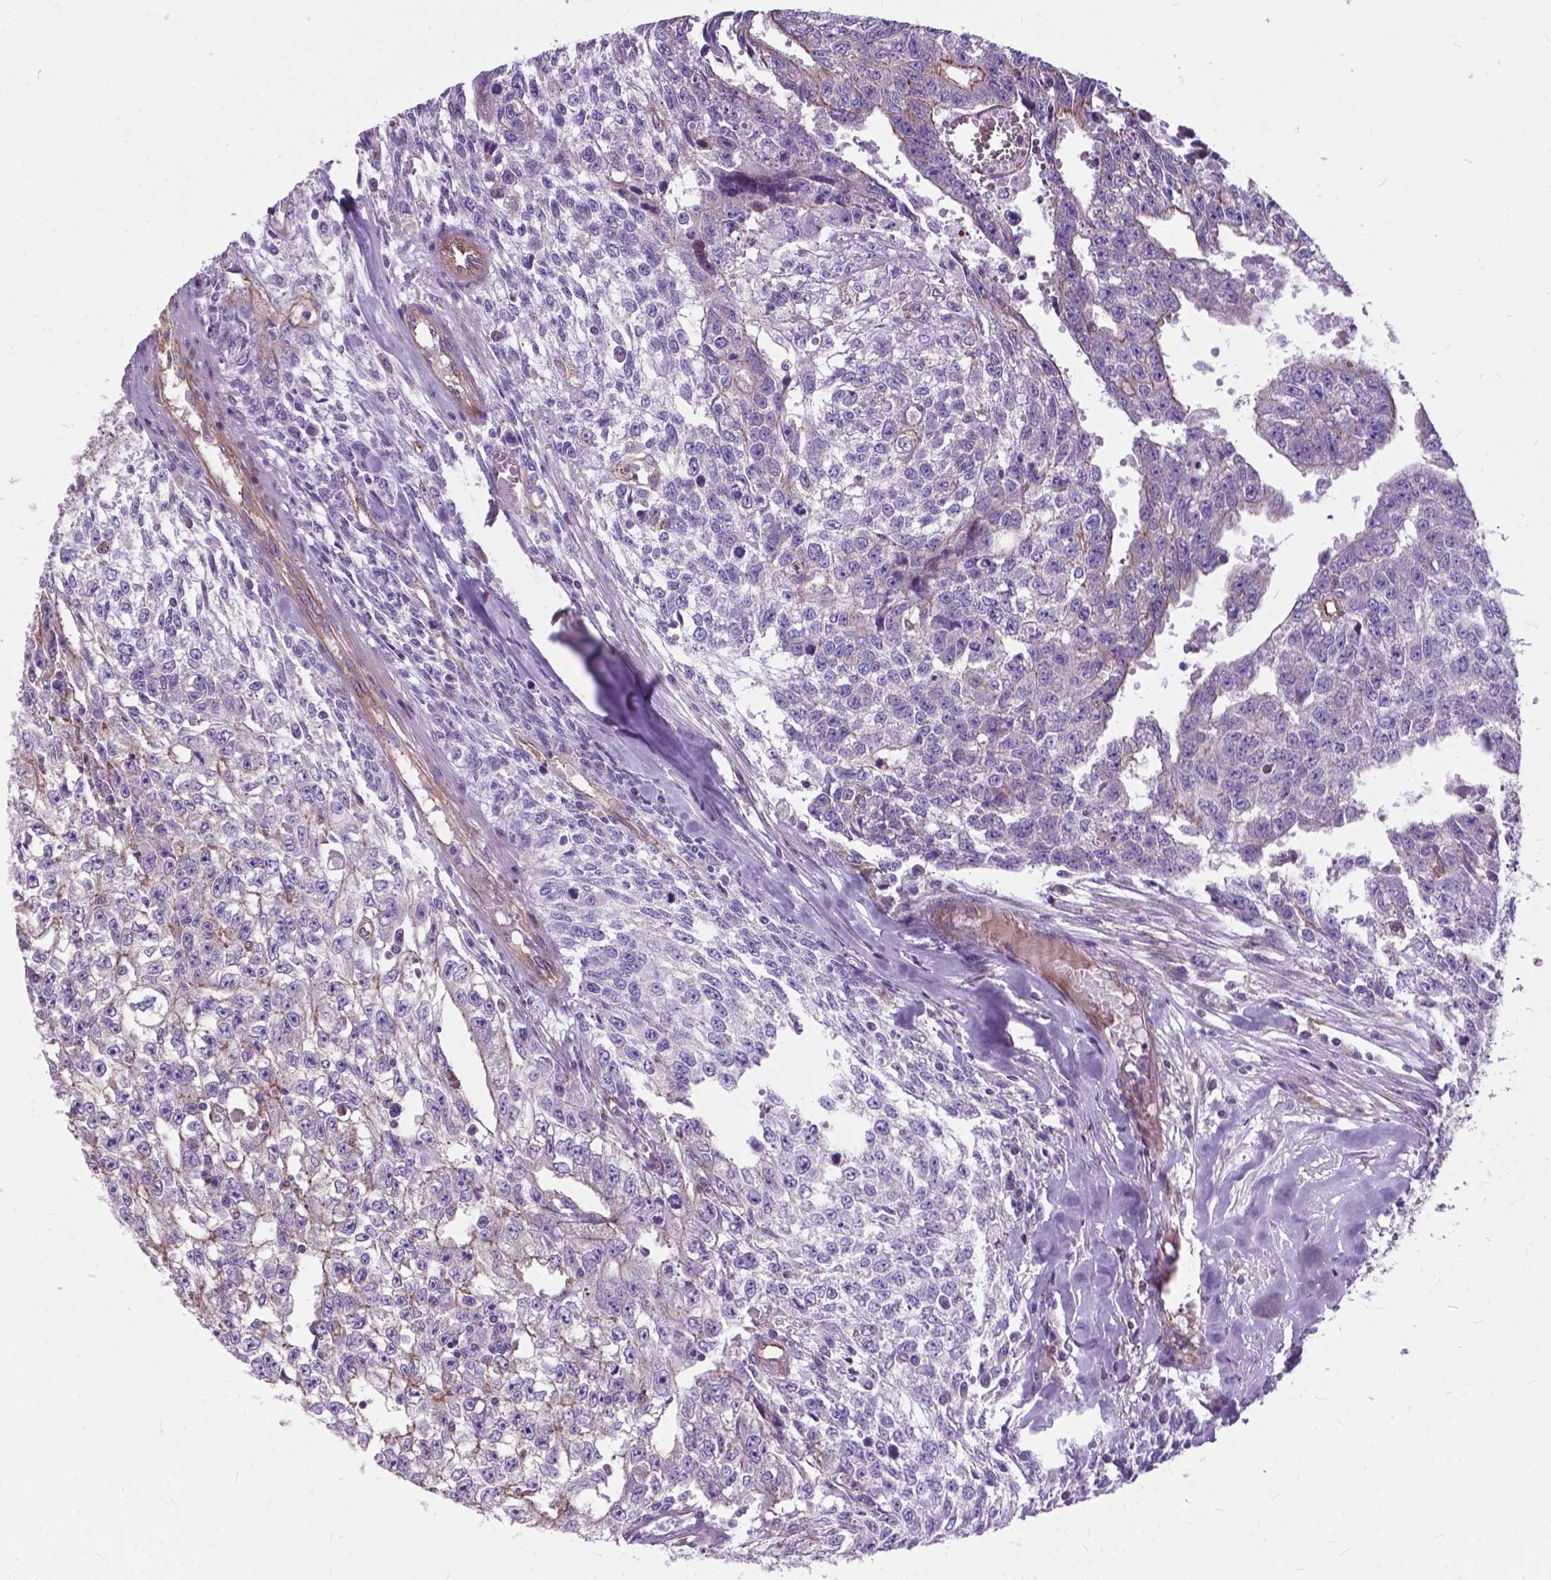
{"staining": {"intensity": "weak", "quantity": "<25%", "location": "cytoplasmic/membranous"}, "tissue": "testis cancer", "cell_type": "Tumor cells", "image_type": "cancer", "snomed": [{"axis": "morphology", "description": "Carcinoma, Embryonal, NOS"}, {"axis": "morphology", "description": "Teratoma, malignant, NOS"}, {"axis": "topography", "description": "Testis"}], "caption": "High power microscopy histopathology image of an immunohistochemistry image of malignant teratoma (testis), revealing no significant staining in tumor cells.", "gene": "FLT4", "patient": {"sex": "male", "age": 24}}